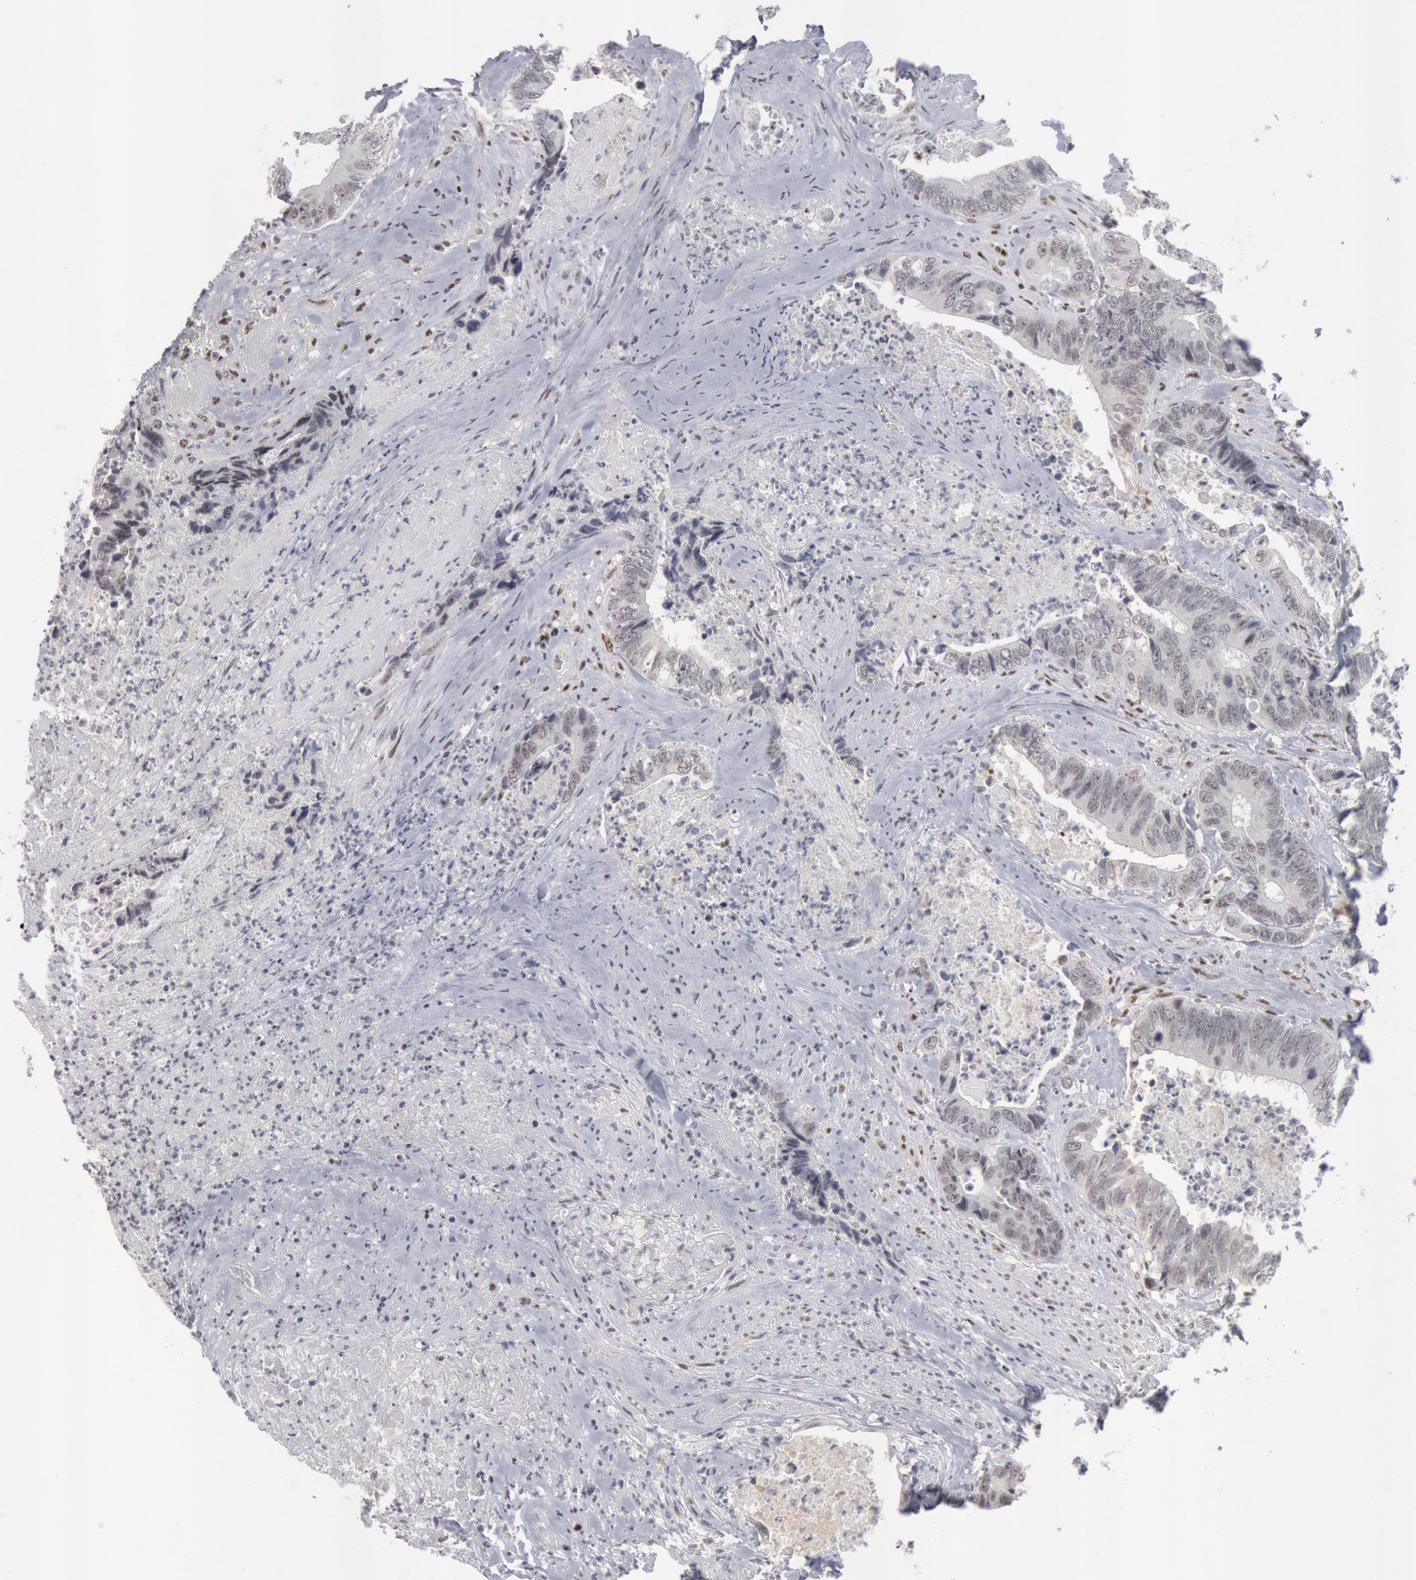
{"staining": {"intensity": "weak", "quantity": "<25%", "location": "nuclear"}, "tissue": "colorectal cancer", "cell_type": "Tumor cells", "image_type": "cancer", "snomed": [{"axis": "morphology", "description": "Adenocarcinoma, NOS"}, {"axis": "topography", "description": "Rectum"}], "caption": "Colorectal adenocarcinoma was stained to show a protein in brown. There is no significant staining in tumor cells.", "gene": "FOXO1", "patient": {"sex": "female", "age": 65}}